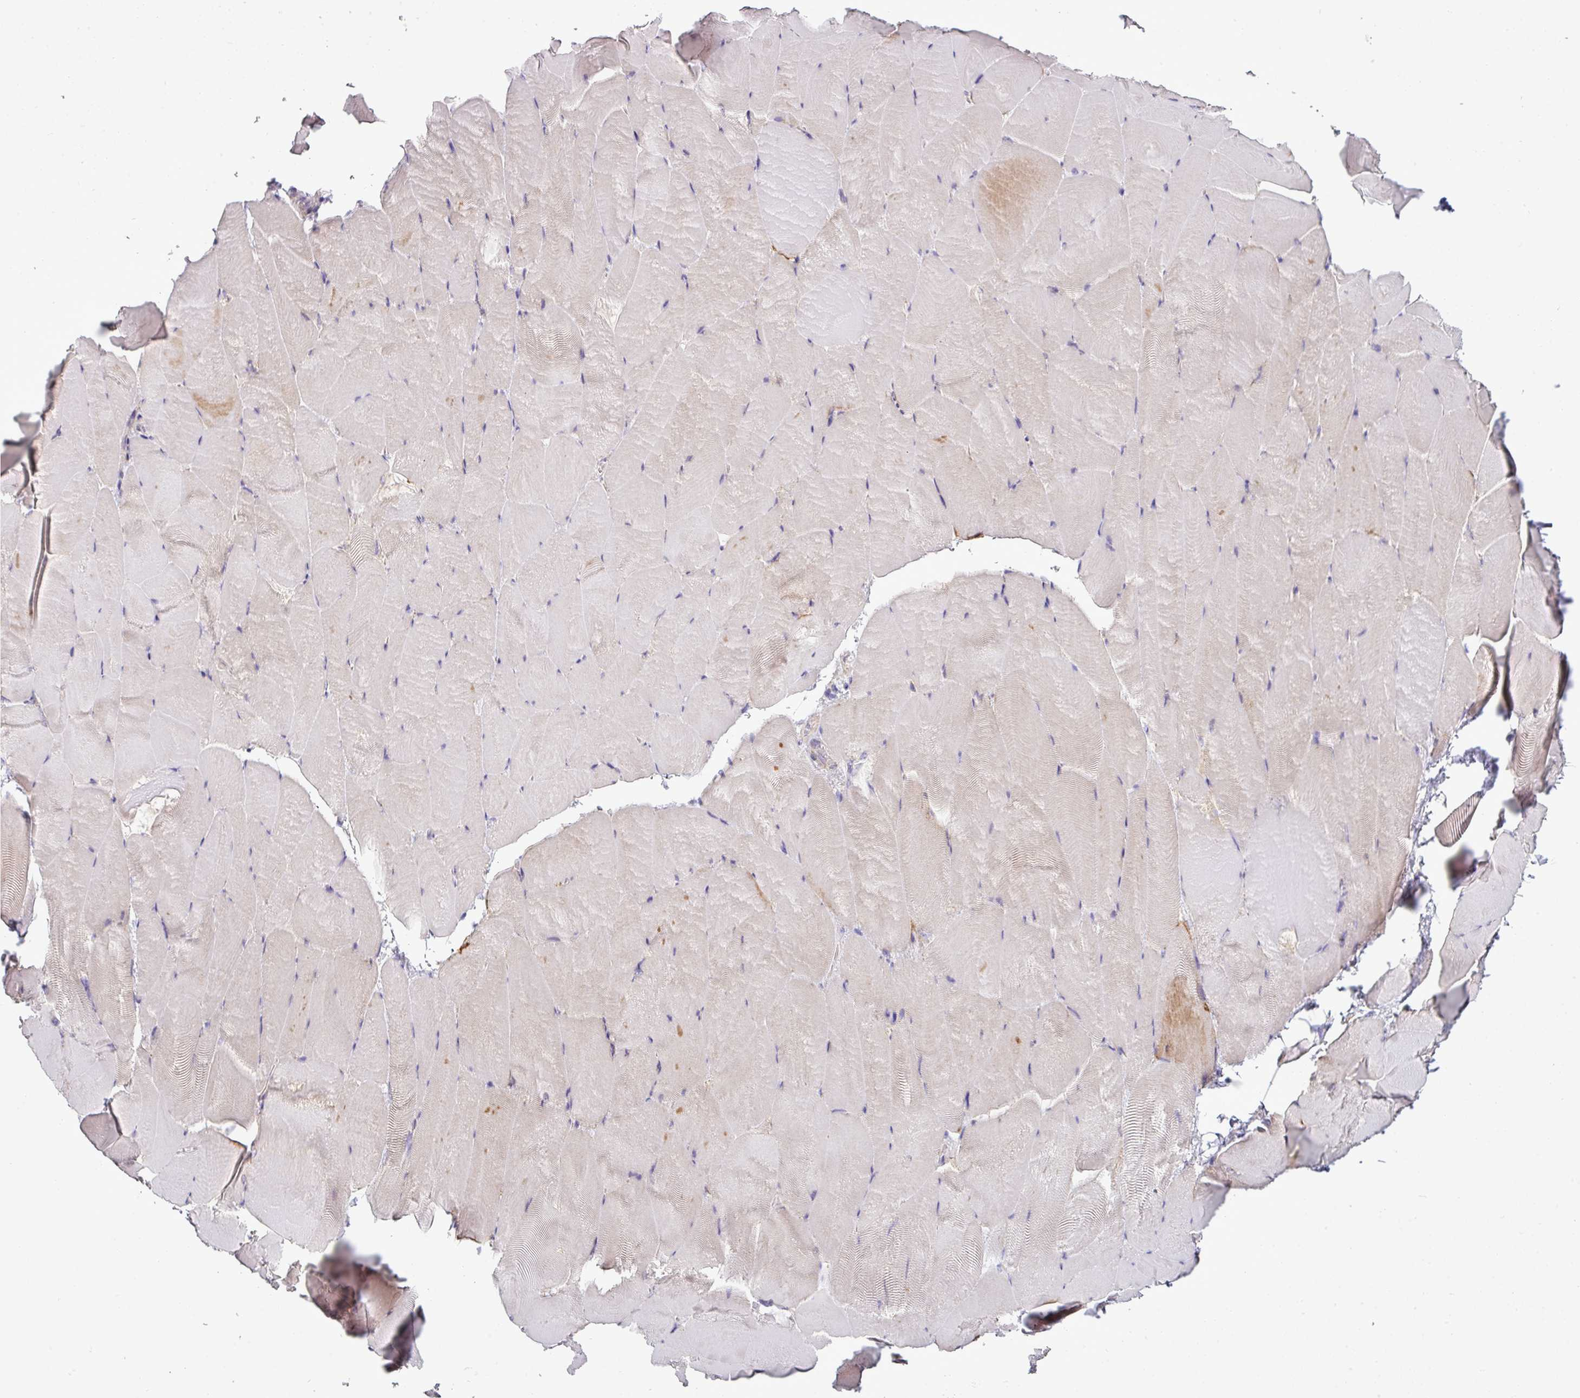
{"staining": {"intensity": "moderate", "quantity": "<25%", "location": "cytoplasmic/membranous"}, "tissue": "skeletal muscle", "cell_type": "Myocytes", "image_type": "normal", "snomed": [{"axis": "morphology", "description": "Normal tissue, NOS"}, {"axis": "topography", "description": "Skeletal muscle"}], "caption": "Normal skeletal muscle was stained to show a protein in brown. There is low levels of moderate cytoplasmic/membranous staining in approximately <25% of myocytes. The protein of interest is shown in brown color, while the nuclei are stained blue.", "gene": "AGAP4", "patient": {"sex": "female", "age": 64}}